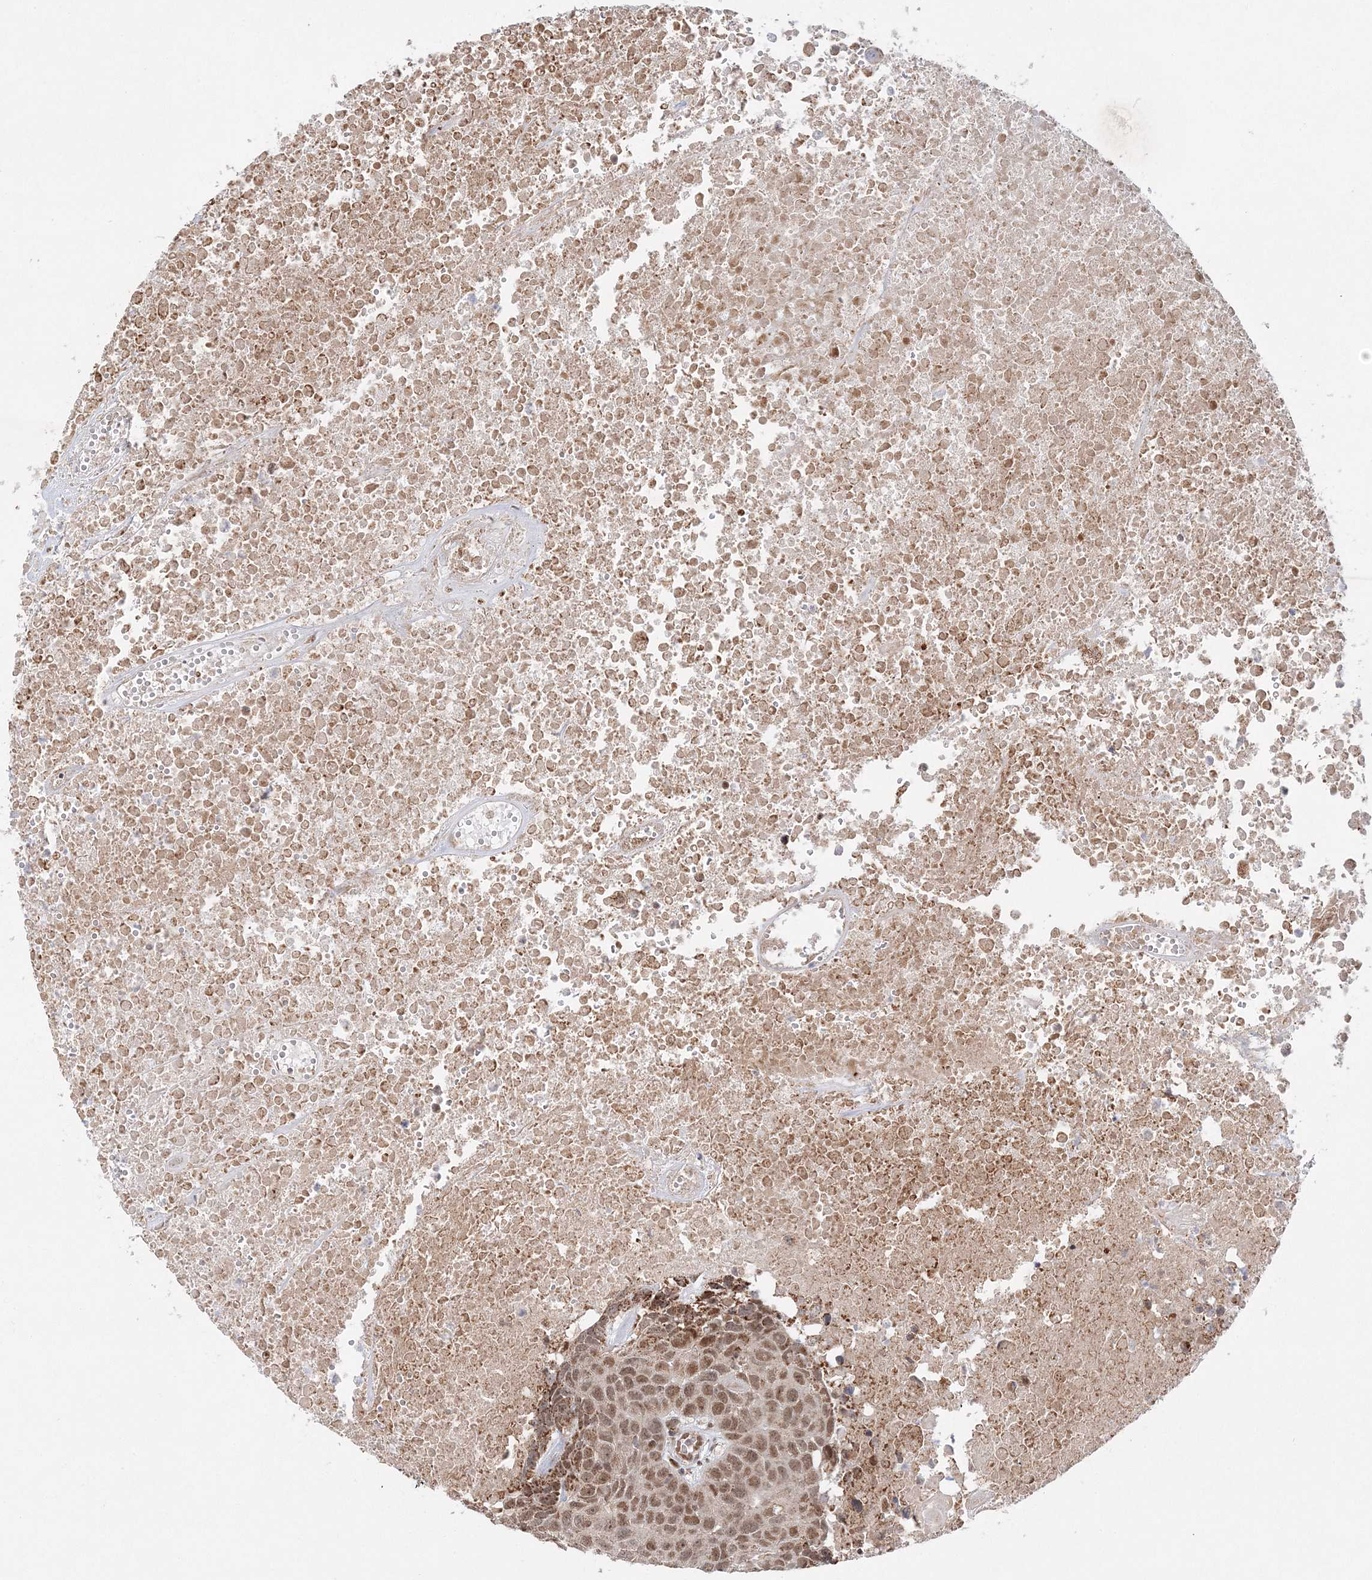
{"staining": {"intensity": "moderate", "quantity": ">75%", "location": "nuclear"}, "tissue": "head and neck cancer", "cell_type": "Tumor cells", "image_type": "cancer", "snomed": [{"axis": "morphology", "description": "Squamous cell carcinoma, NOS"}, {"axis": "topography", "description": "Head-Neck"}], "caption": "Head and neck squamous cell carcinoma tissue reveals moderate nuclear expression in approximately >75% of tumor cells, visualized by immunohistochemistry.", "gene": "RAB11FIP2", "patient": {"sex": "male", "age": 66}}